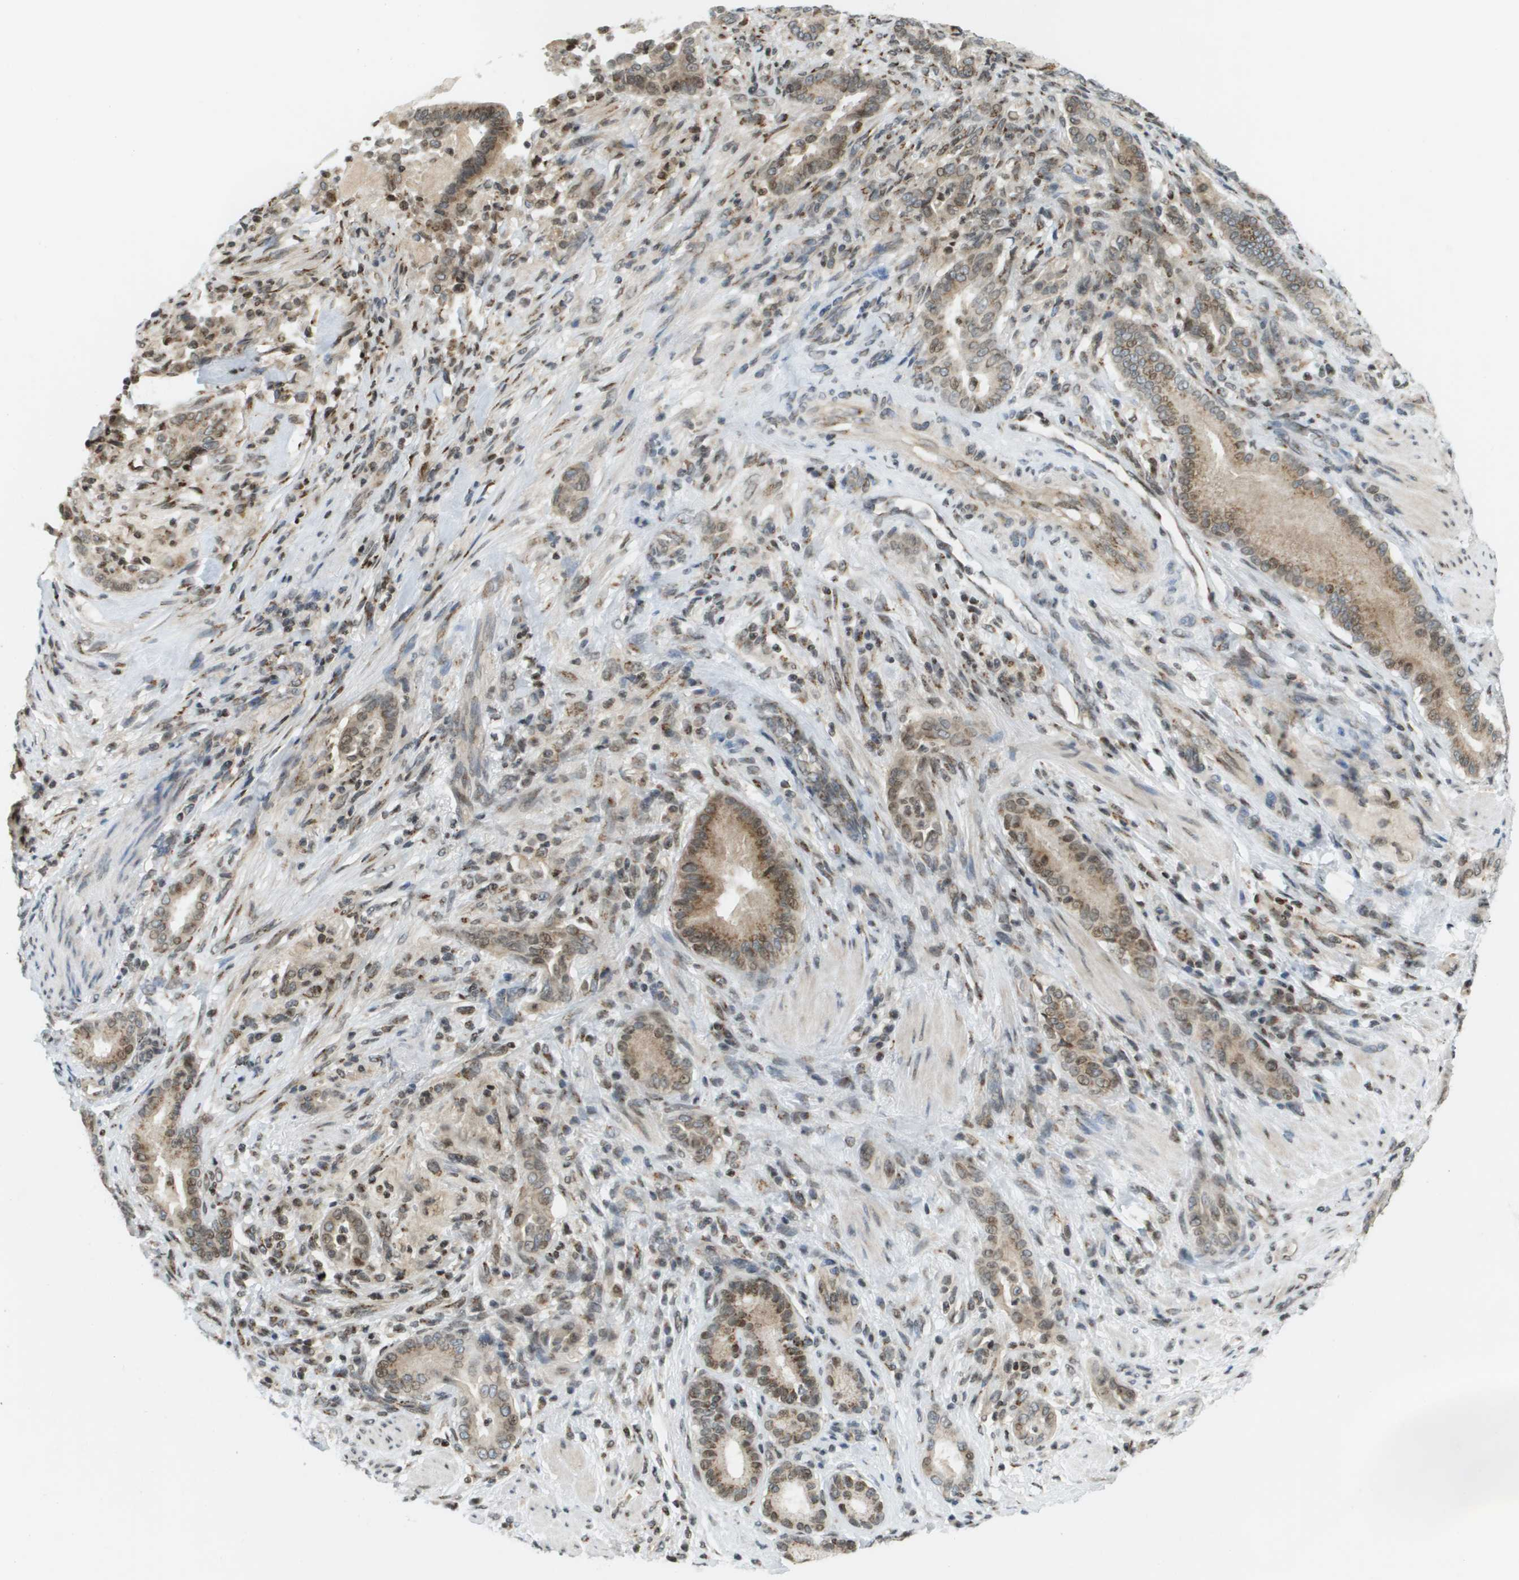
{"staining": {"intensity": "moderate", "quantity": ">75%", "location": "cytoplasmic/membranous,nuclear"}, "tissue": "pancreatic cancer", "cell_type": "Tumor cells", "image_type": "cancer", "snomed": [{"axis": "morphology", "description": "Normal tissue, NOS"}, {"axis": "morphology", "description": "Adenocarcinoma, NOS"}, {"axis": "topography", "description": "Pancreas"}], "caption": "Tumor cells show medium levels of moderate cytoplasmic/membranous and nuclear expression in about >75% of cells in human adenocarcinoma (pancreatic).", "gene": "EVC", "patient": {"sex": "male", "age": 63}}